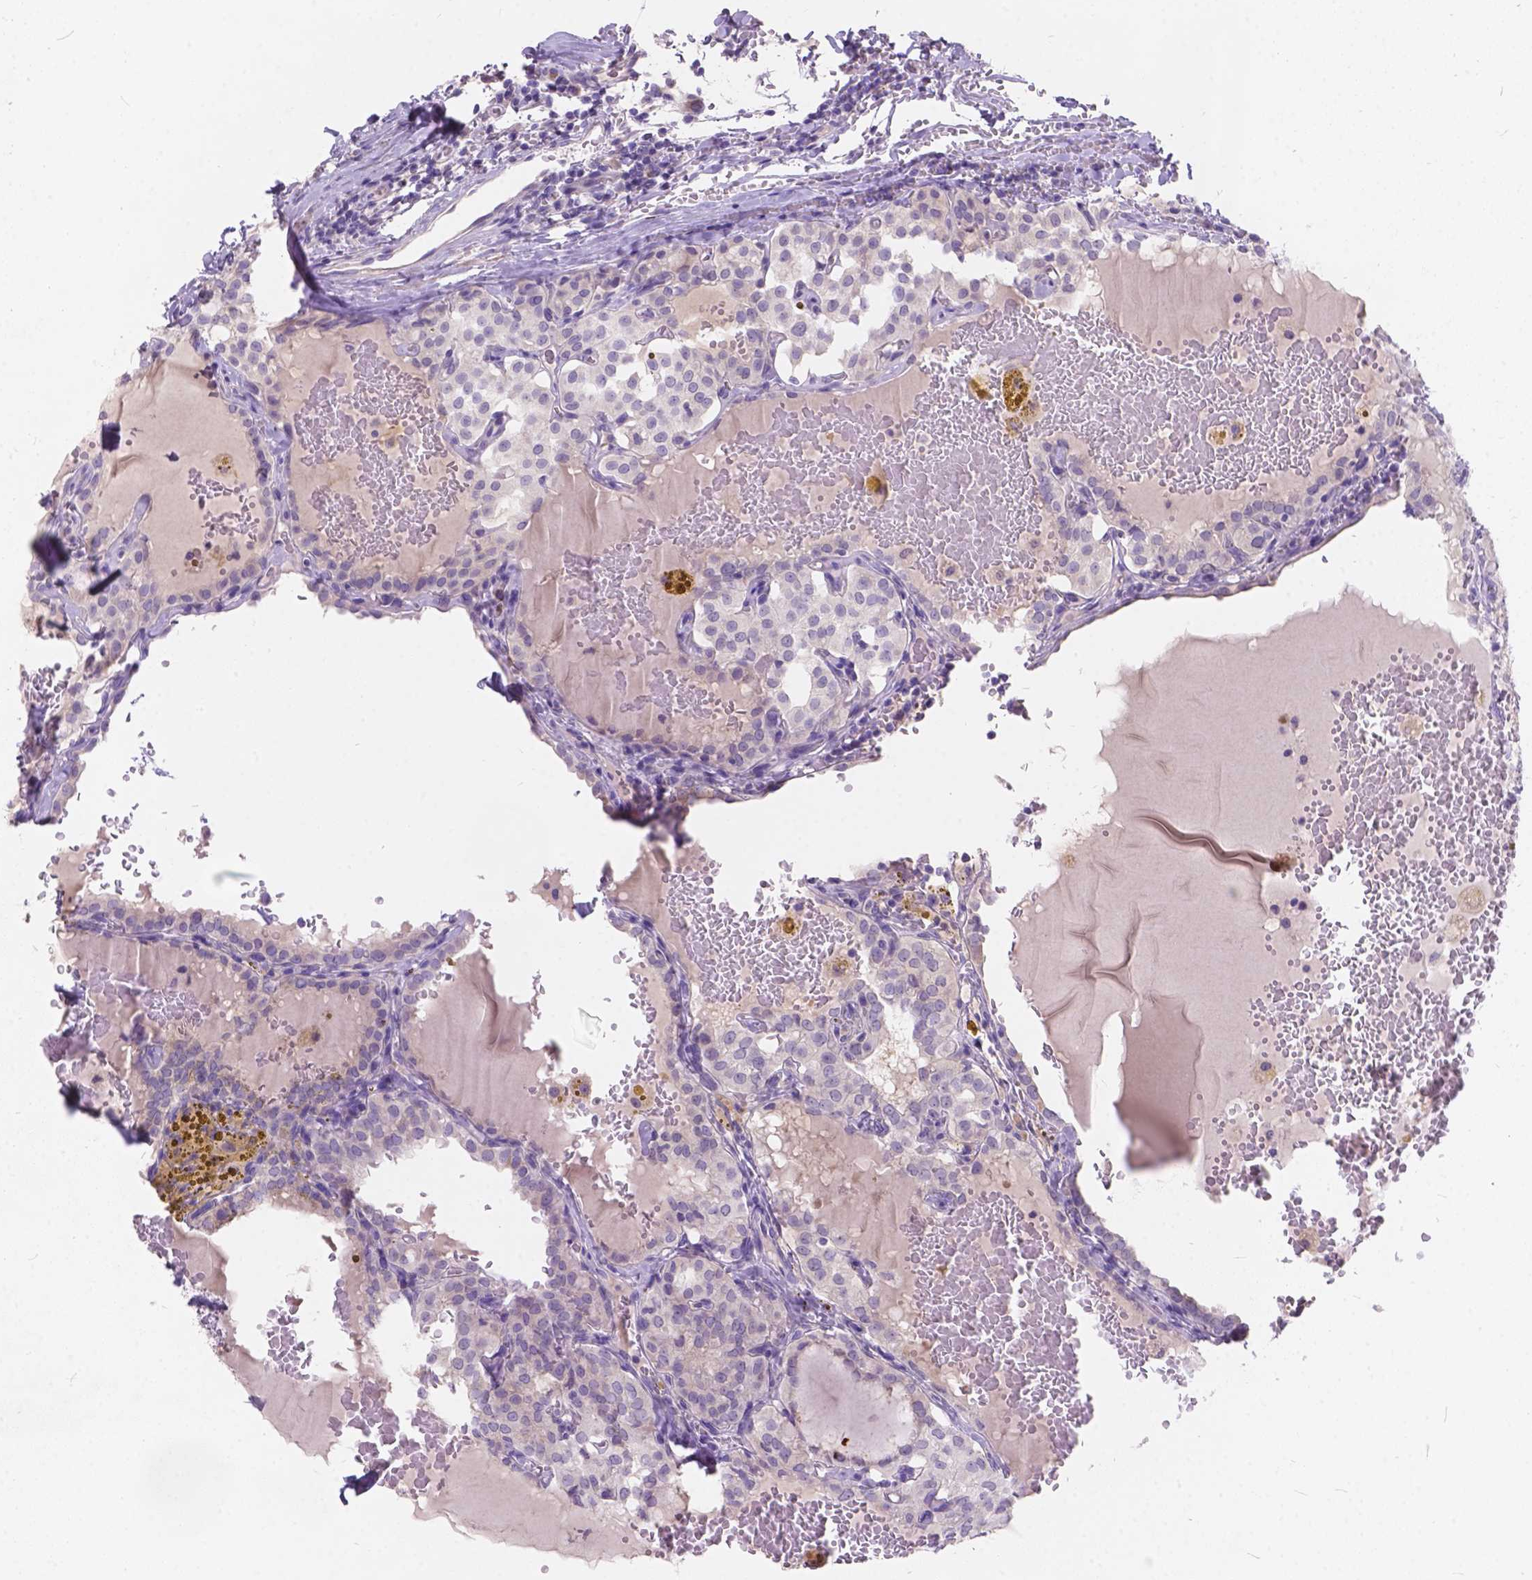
{"staining": {"intensity": "negative", "quantity": "none", "location": "none"}, "tissue": "thyroid cancer", "cell_type": "Tumor cells", "image_type": "cancer", "snomed": [{"axis": "morphology", "description": "Papillary adenocarcinoma, NOS"}, {"axis": "topography", "description": "Thyroid gland"}], "caption": "Tumor cells are negative for protein expression in human thyroid cancer (papillary adenocarcinoma).", "gene": "PEX11G", "patient": {"sex": "male", "age": 20}}